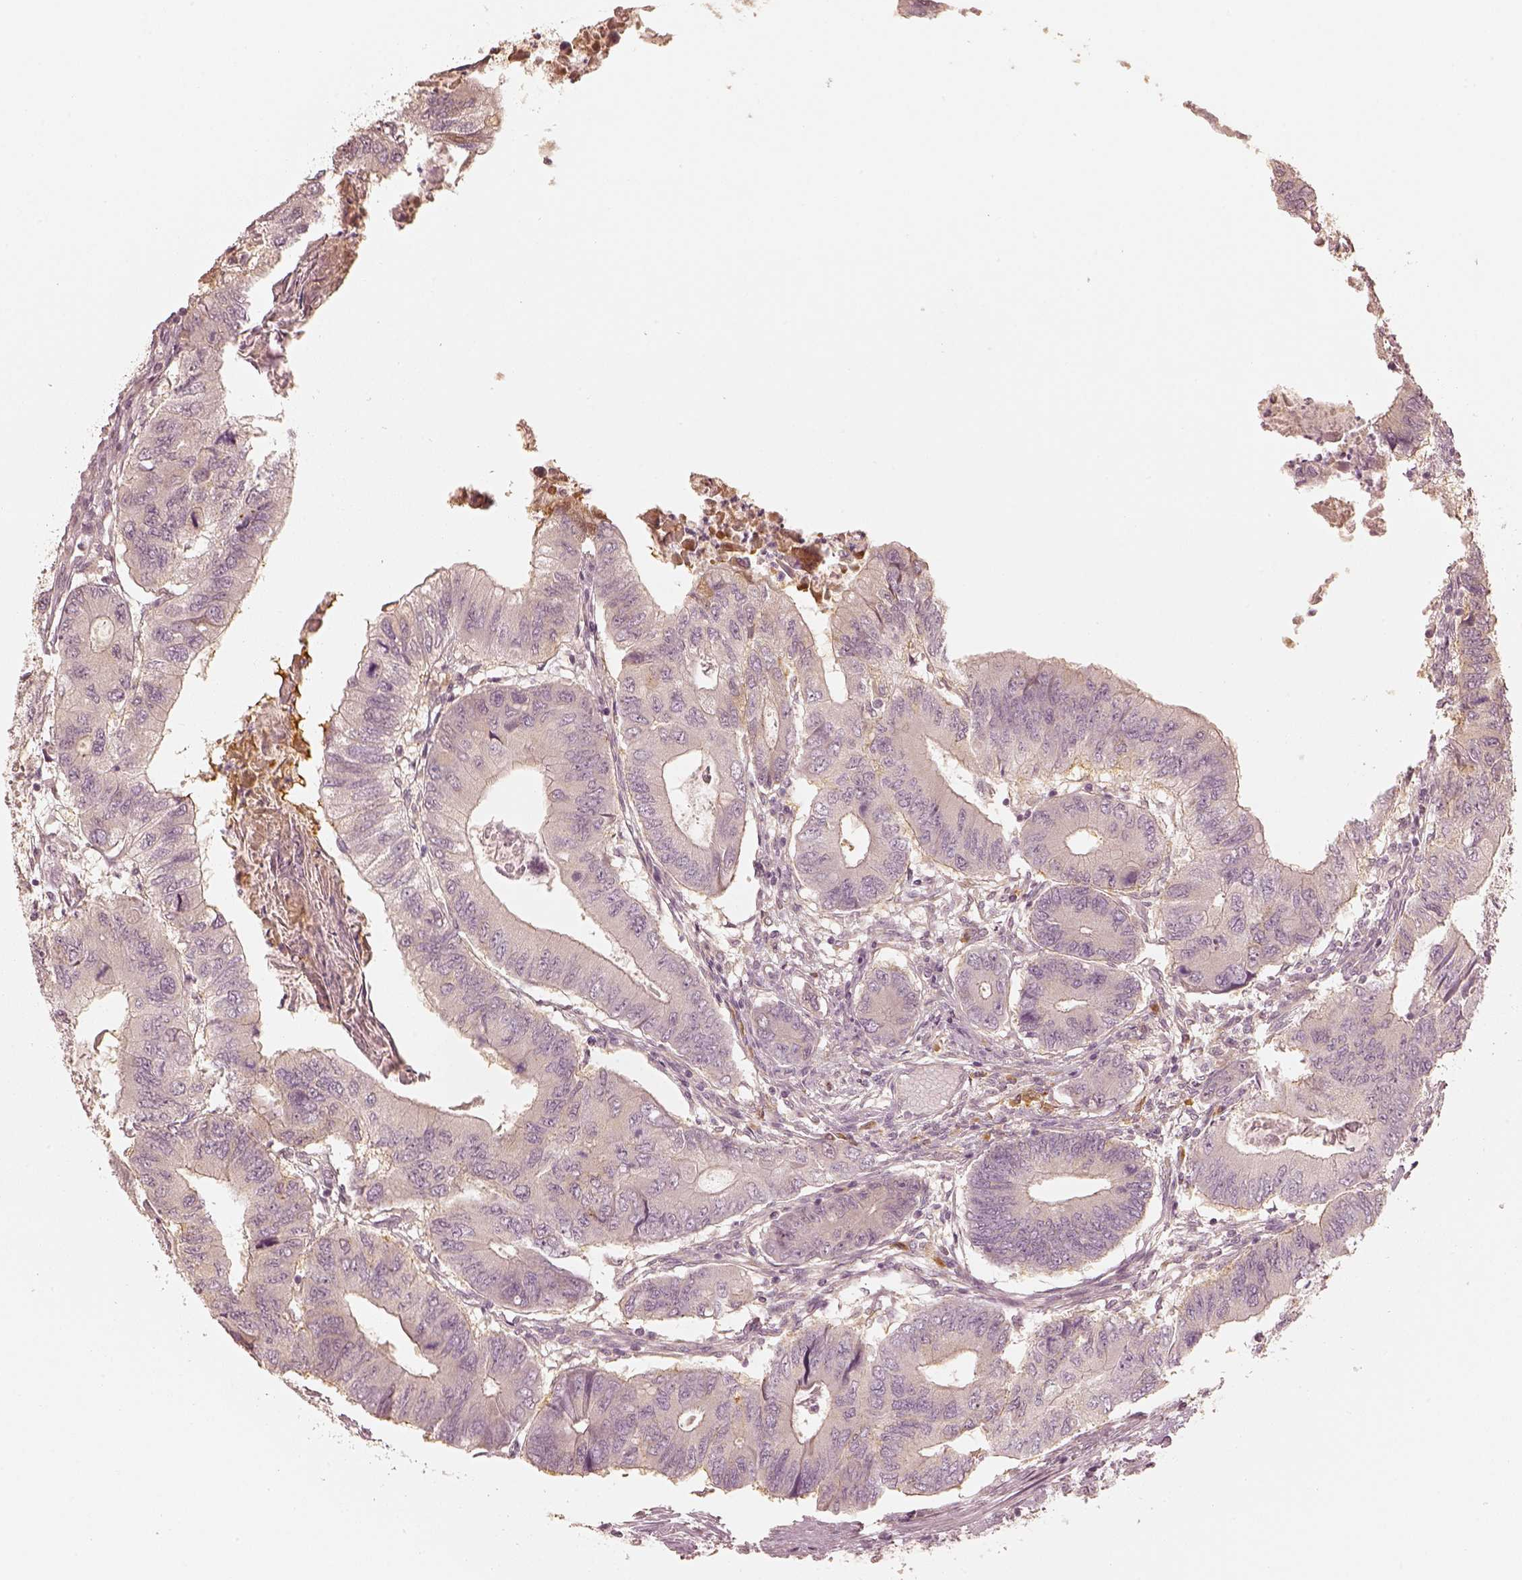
{"staining": {"intensity": "strong", "quantity": "25%-75%", "location": "cytoplasmic/membranous"}, "tissue": "colorectal cancer", "cell_type": "Tumor cells", "image_type": "cancer", "snomed": [{"axis": "morphology", "description": "Adenocarcinoma, NOS"}, {"axis": "topography", "description": "Colon"}], "caption": "Colorectal adenocarcinoma stained with a brown dye exhibits strong cytoplasmic/membranous positive positivity in approximately 25%-75% of tumor cells.", "gene": "GORASP2", "patient": {"sex": "male", "age": 53}}